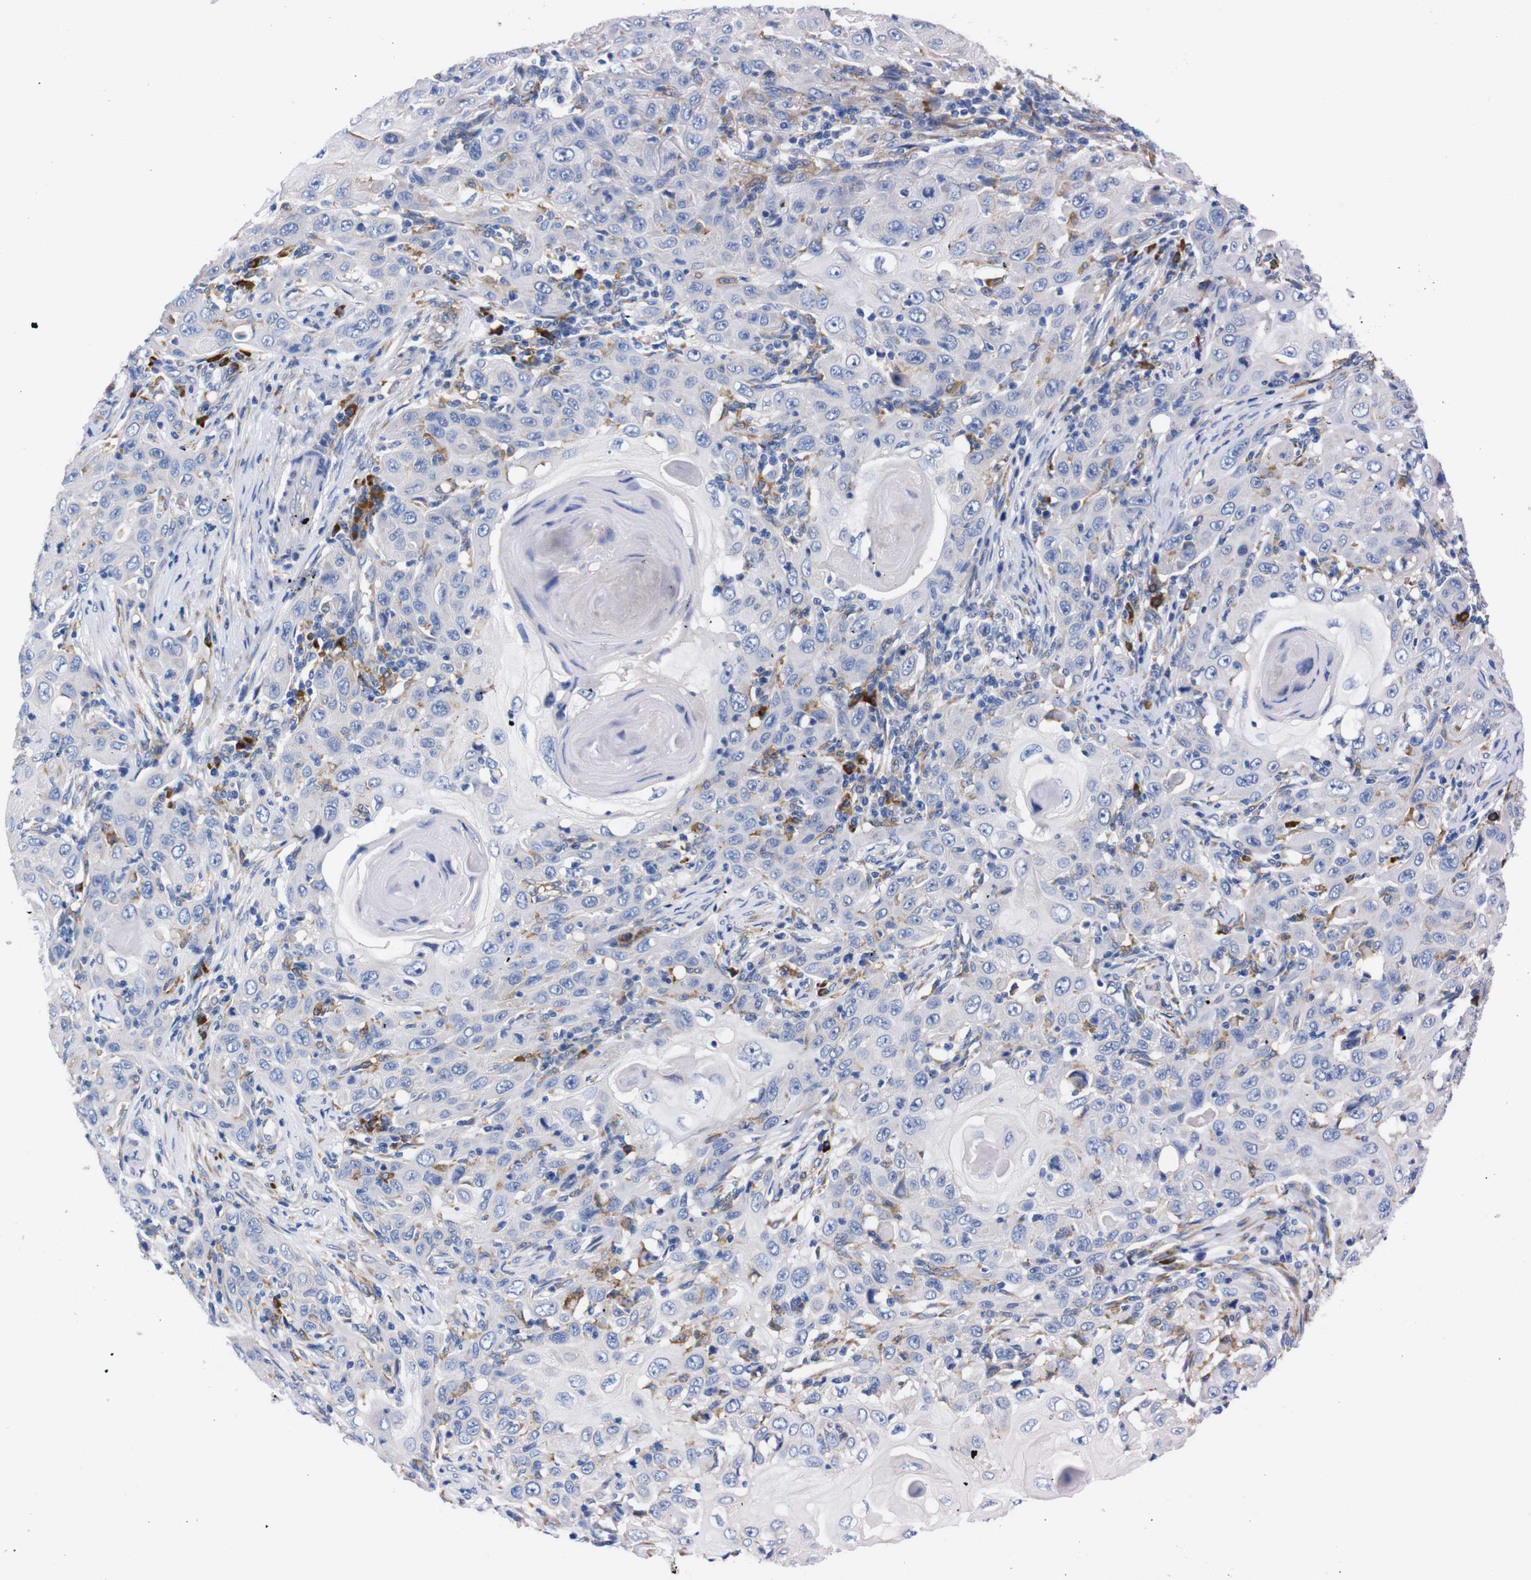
{"staining": {"intensity": "negative", "quantity": "none", "location": "none"}, "tissue": "skin cancer", "cell_type": "Tumor cells", "image_type": "cancer", "snomed": [{"axis": "morphology", "description": "Squamous cell carcinoma, NOS"}, {"axis": "topography", "description": "Skin"}], "caption": "A photomicrograph of human skin cancer is negative for staining in tumor cells.", "gene": "NEBL", "patient": {"sex": "female", "age": 88}}